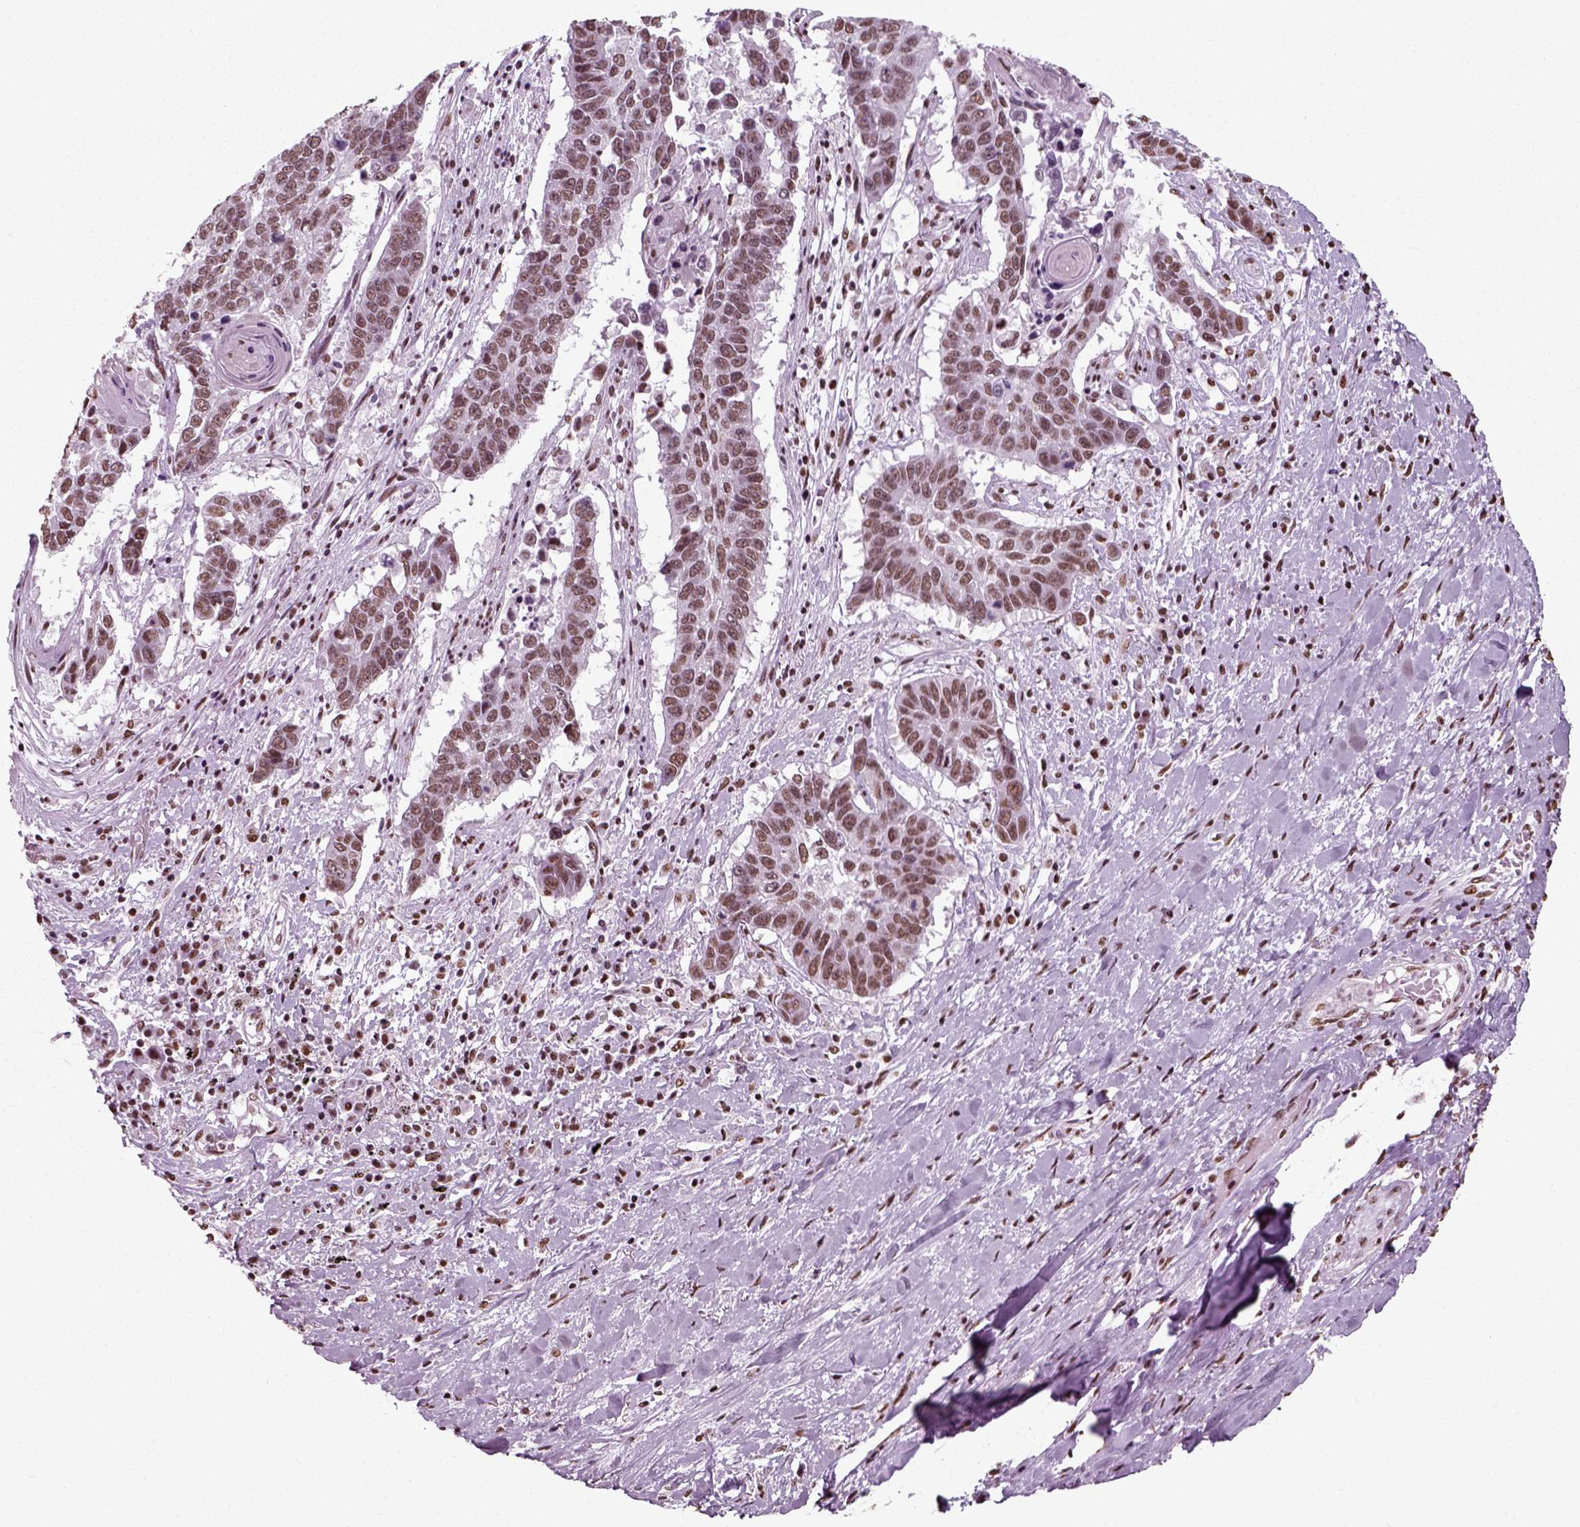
{"staining": {"intensity": "weak", "quantity": "25%-75%", "location": "nuclear"}, "tissue": "lung cancer", "cell_type": "Tumor cells", "image_type": "cancer", "snomed": [{"axis": "morphology", "description": "Squamous cell carcinoma, NOS"}, {"axis": "topography", "description": "Lung"}], "caption": "Weak nuclear staining is identified in approximately 25%-75% of tumor cells in lung squamous cell carcinoma. (Stains: DAB in brown, nuclei in blue, Microscopy: brightfield microscopy at high magnification).", "gene": "POLR1H", "patient": {"sex": "male", "age": 73}}